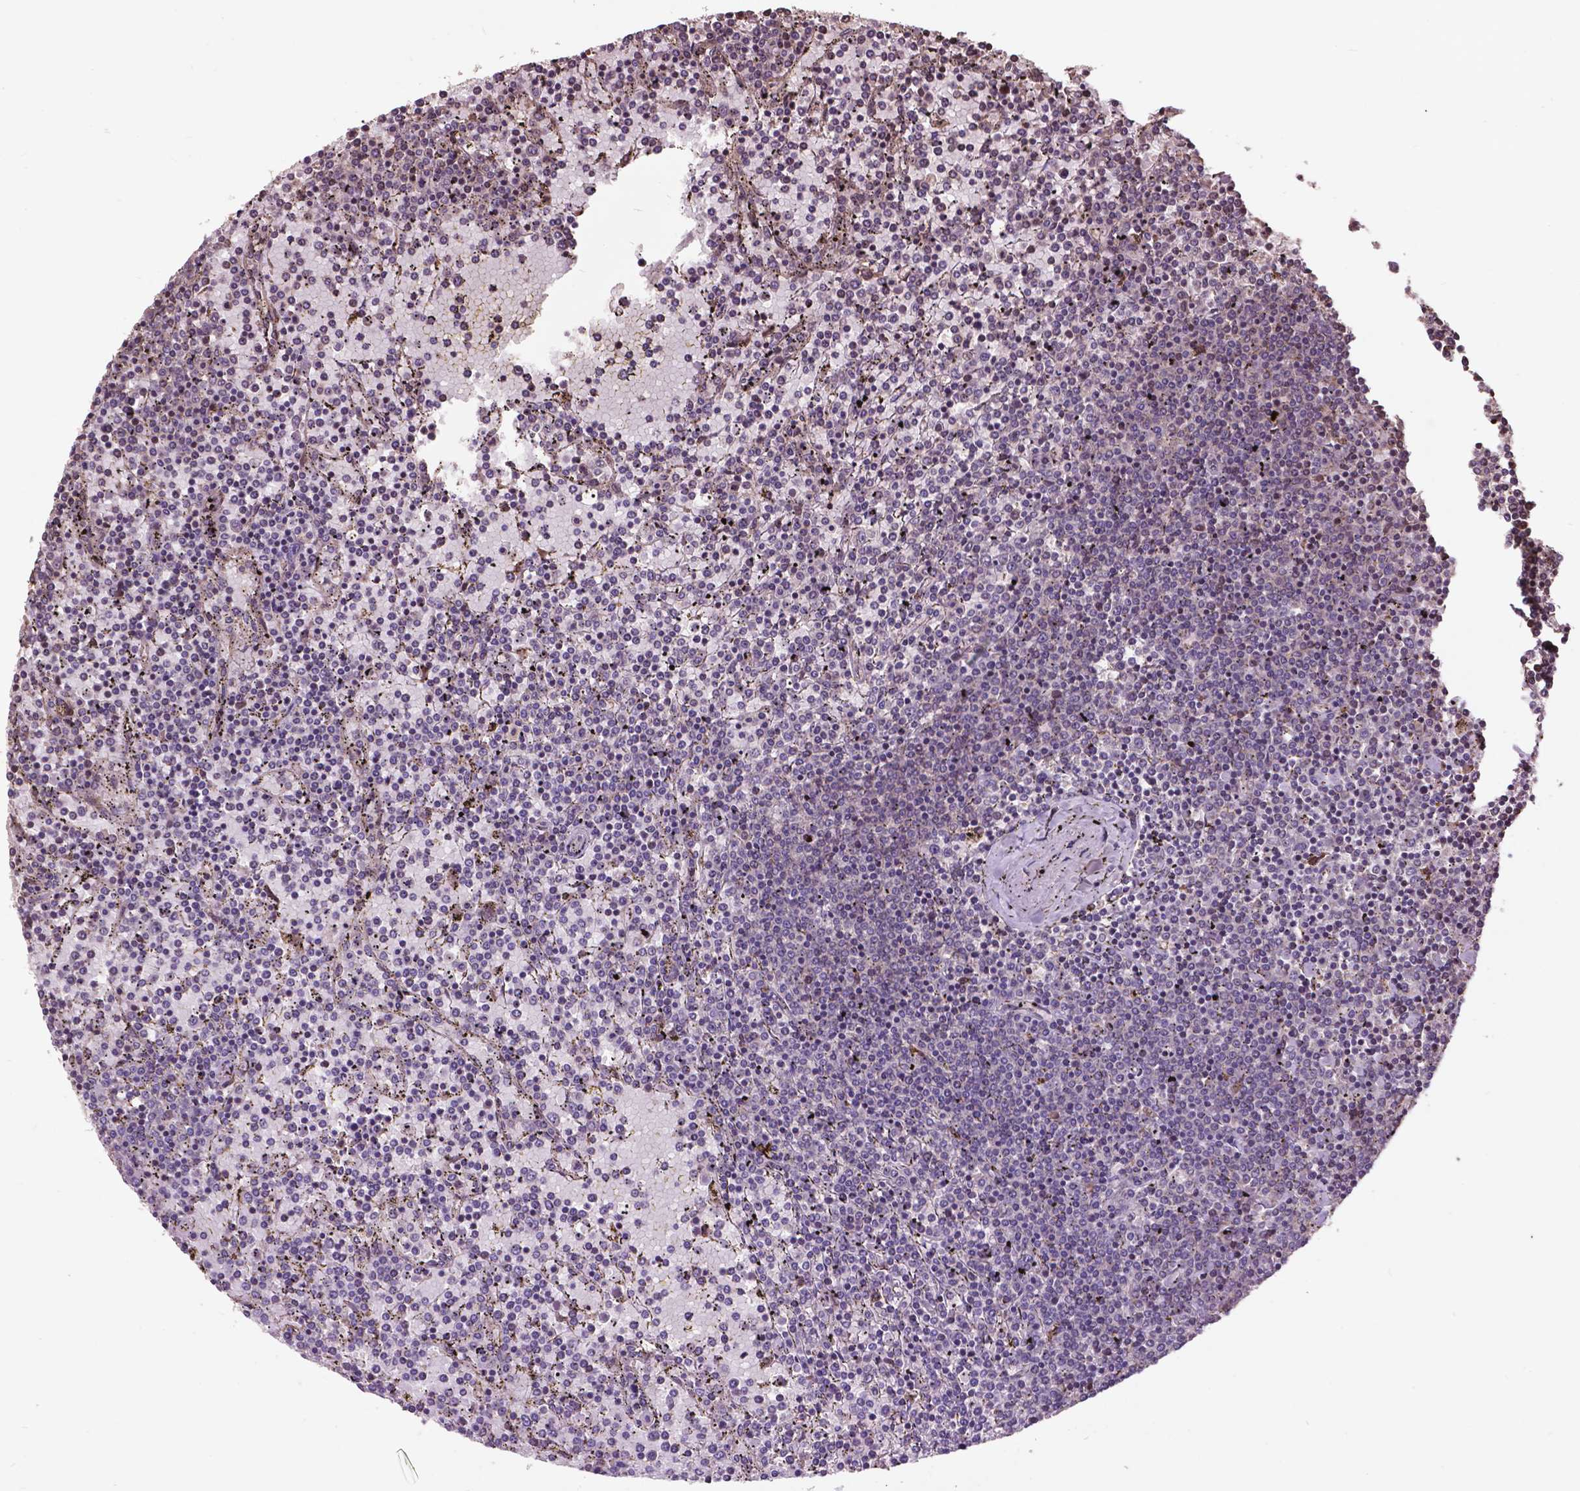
{"staining": {"intensity": "negative", "quantity": "none", "location": "none"}, "tissue": "lymphoma", "cell_type": "Tumor cells", "image_type": "cancer", "snomed": [{"axis": "morphology", "description": "Malignant lymphoma, non-Hodgkin's type, Low grade"}, {"axis": "topography", "description": "Spleen"}], "caption": "DAB immunohistochemical staining of human low-grade malignant lymphoma, non-Hodgkin's type demonstrates no significant positivity in tumor cells. (DAB (3,3'-diaminobenzidine) immunohistochemistry (IHC) with hematoxylin counter stain).", "gene": "AP1S3", "patient": {"sex": "female", "age": 77}}